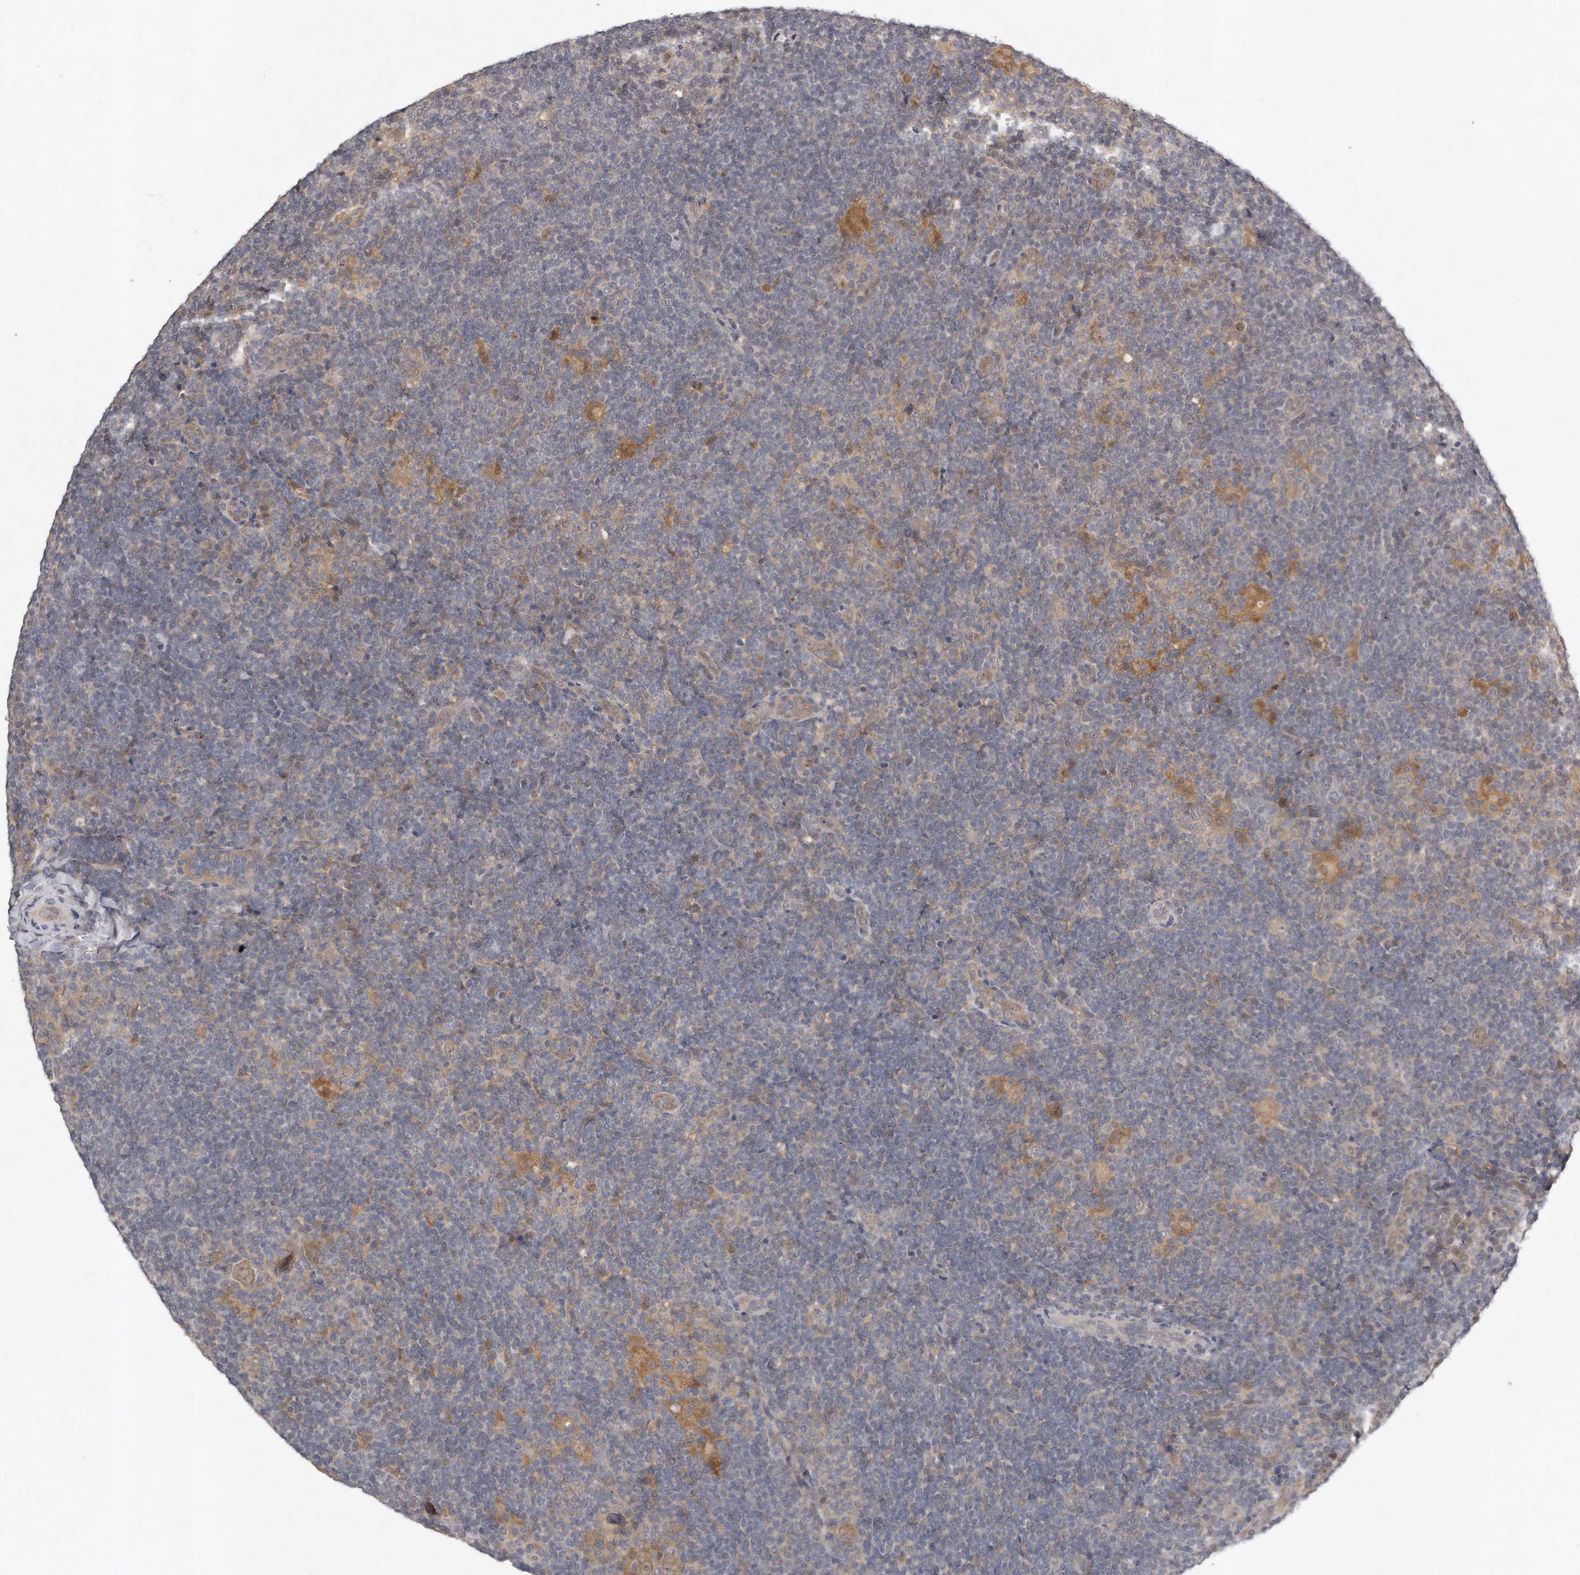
{"staining": {"intensity": "negative", "quantity": "none", "location": "none"}, "tissue": "lymphoma", "cell_type": "Tumor cells", "image_type": "cancer", "snomed": [{"axis": "morphology", "description": "Hodgkin's disease, NOS"}, {"axis": "topography", "description": "Lymph node"}], "caption": "The micrograph exhibits no significant positivity in tumor cells of Hodgkin's disease.", "gene": "GGCT", "patient": {"sex": "female", "age": 57}}